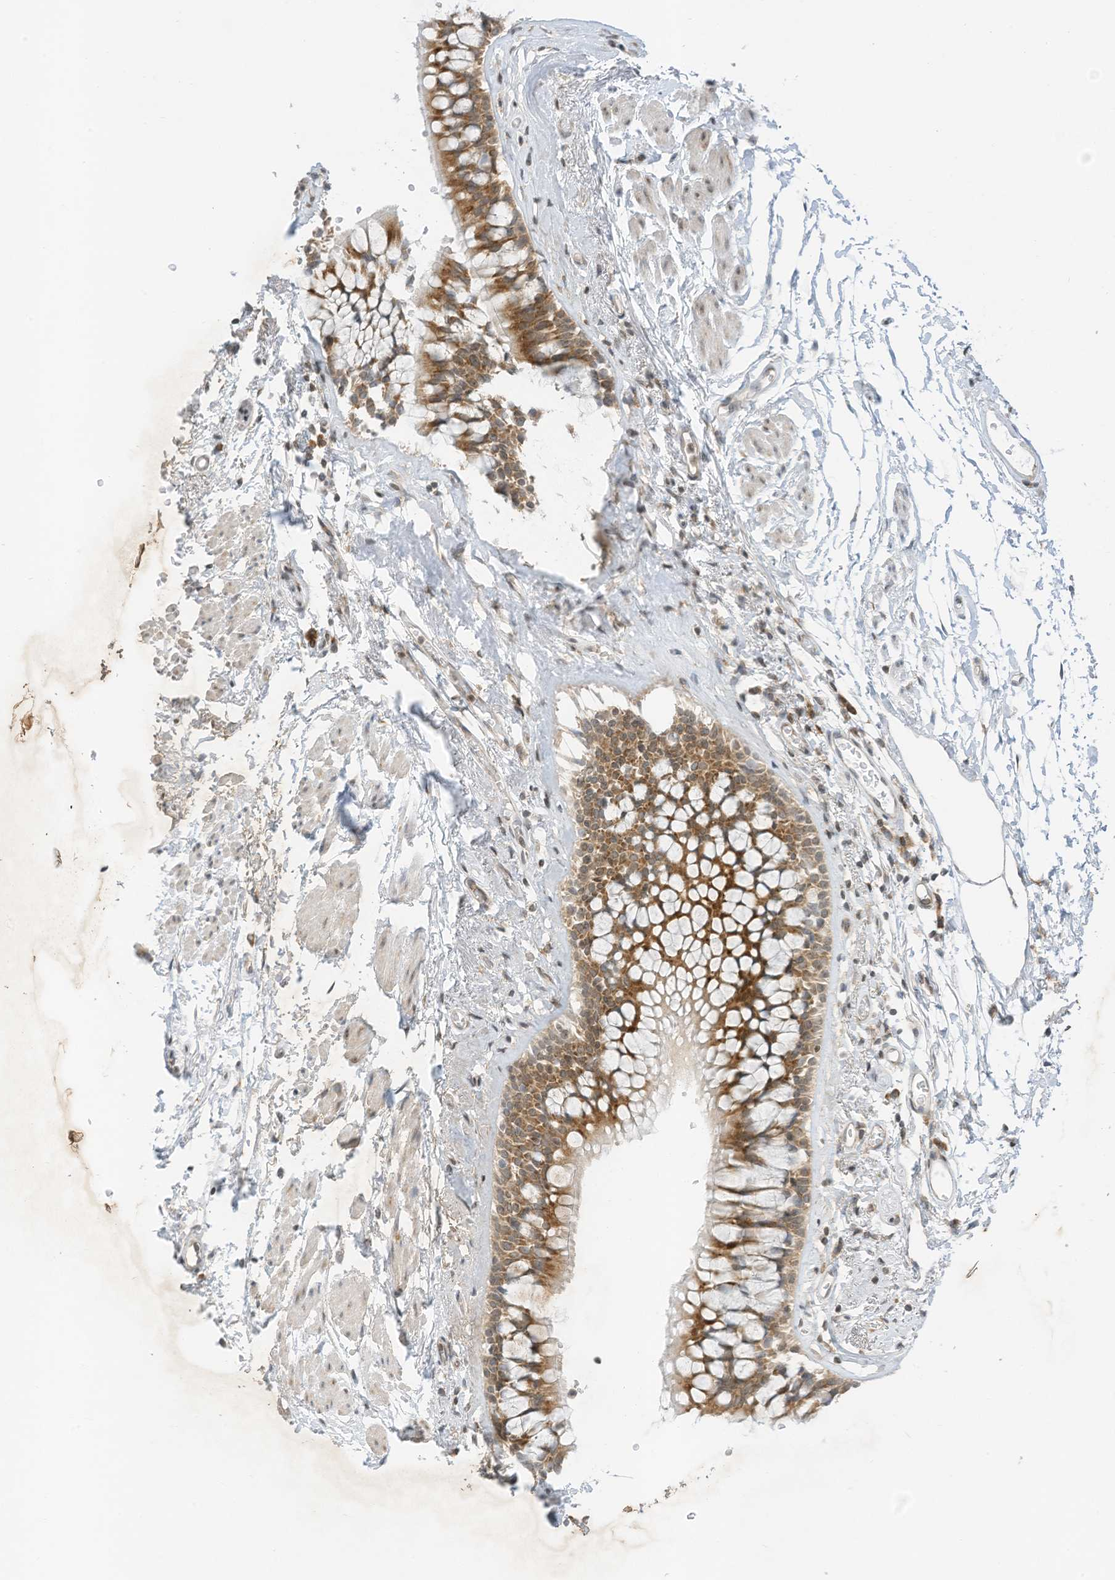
{"staining": {"intensity": "moderate", "quantity": ">75%", "location": "cytoplasmic/membranous"}, "tissue": "bronchus", "cell_type": "Respiratory epithelial cells", "image_type": "normal", "snomed": [{"axis": "morphology", "description": "Normal tissue, NOS"}, {"axis": "morphology", "description": "Inflammation, NOS"}, {"axis": "topography", "description": "Cartilage tissue"}, {"axis": "topography", "description": "Bronchus"}, {"axis": "topography", "description": "Lung"}], "caption": "Benign bronchus was stained to show a protein in brown. There is medium levels of moderate cytoplasmic/membranous staining in approximately >75% of respiratory epithelial cells.", "gene": "EDF1", "patient": {"sex": "female", "age": 64}}